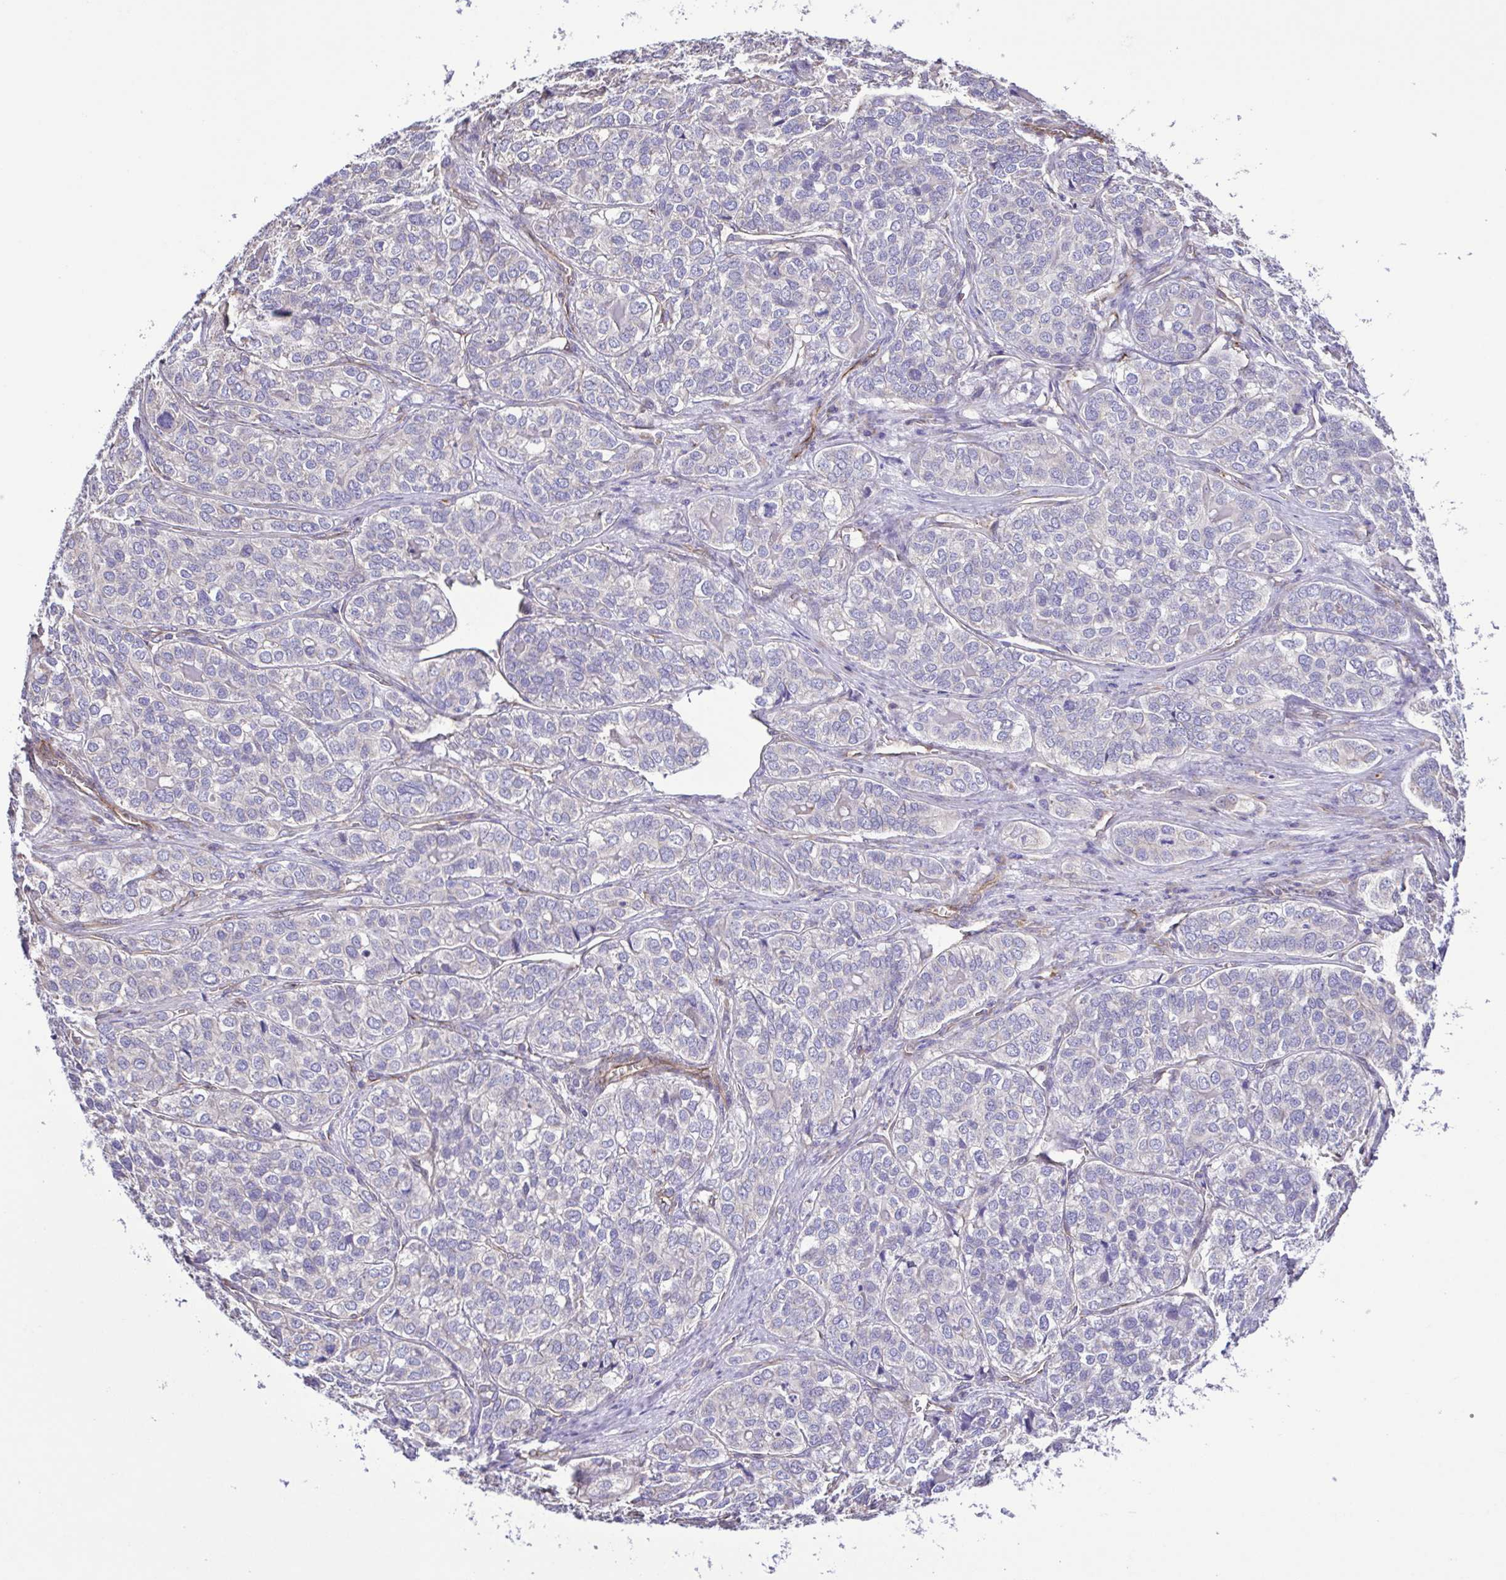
{"staining": {"intensity": "negative", "quantity": "none", "location": "none"}, "tissue": "liver cancer", "cell_type": "Tumor cells", "image_type": "cancer", "snomed": [{"axis": "morphology", "description": "Cholangiocarcinoma"}, {"axis": "topography", "description": "Liver"}], "caption": "Tumor cells are negative for brown protein staining in liver cholangiocarcinoma.", "gene": "FLT1", "patient": {"sex": "male", "age": 56}}